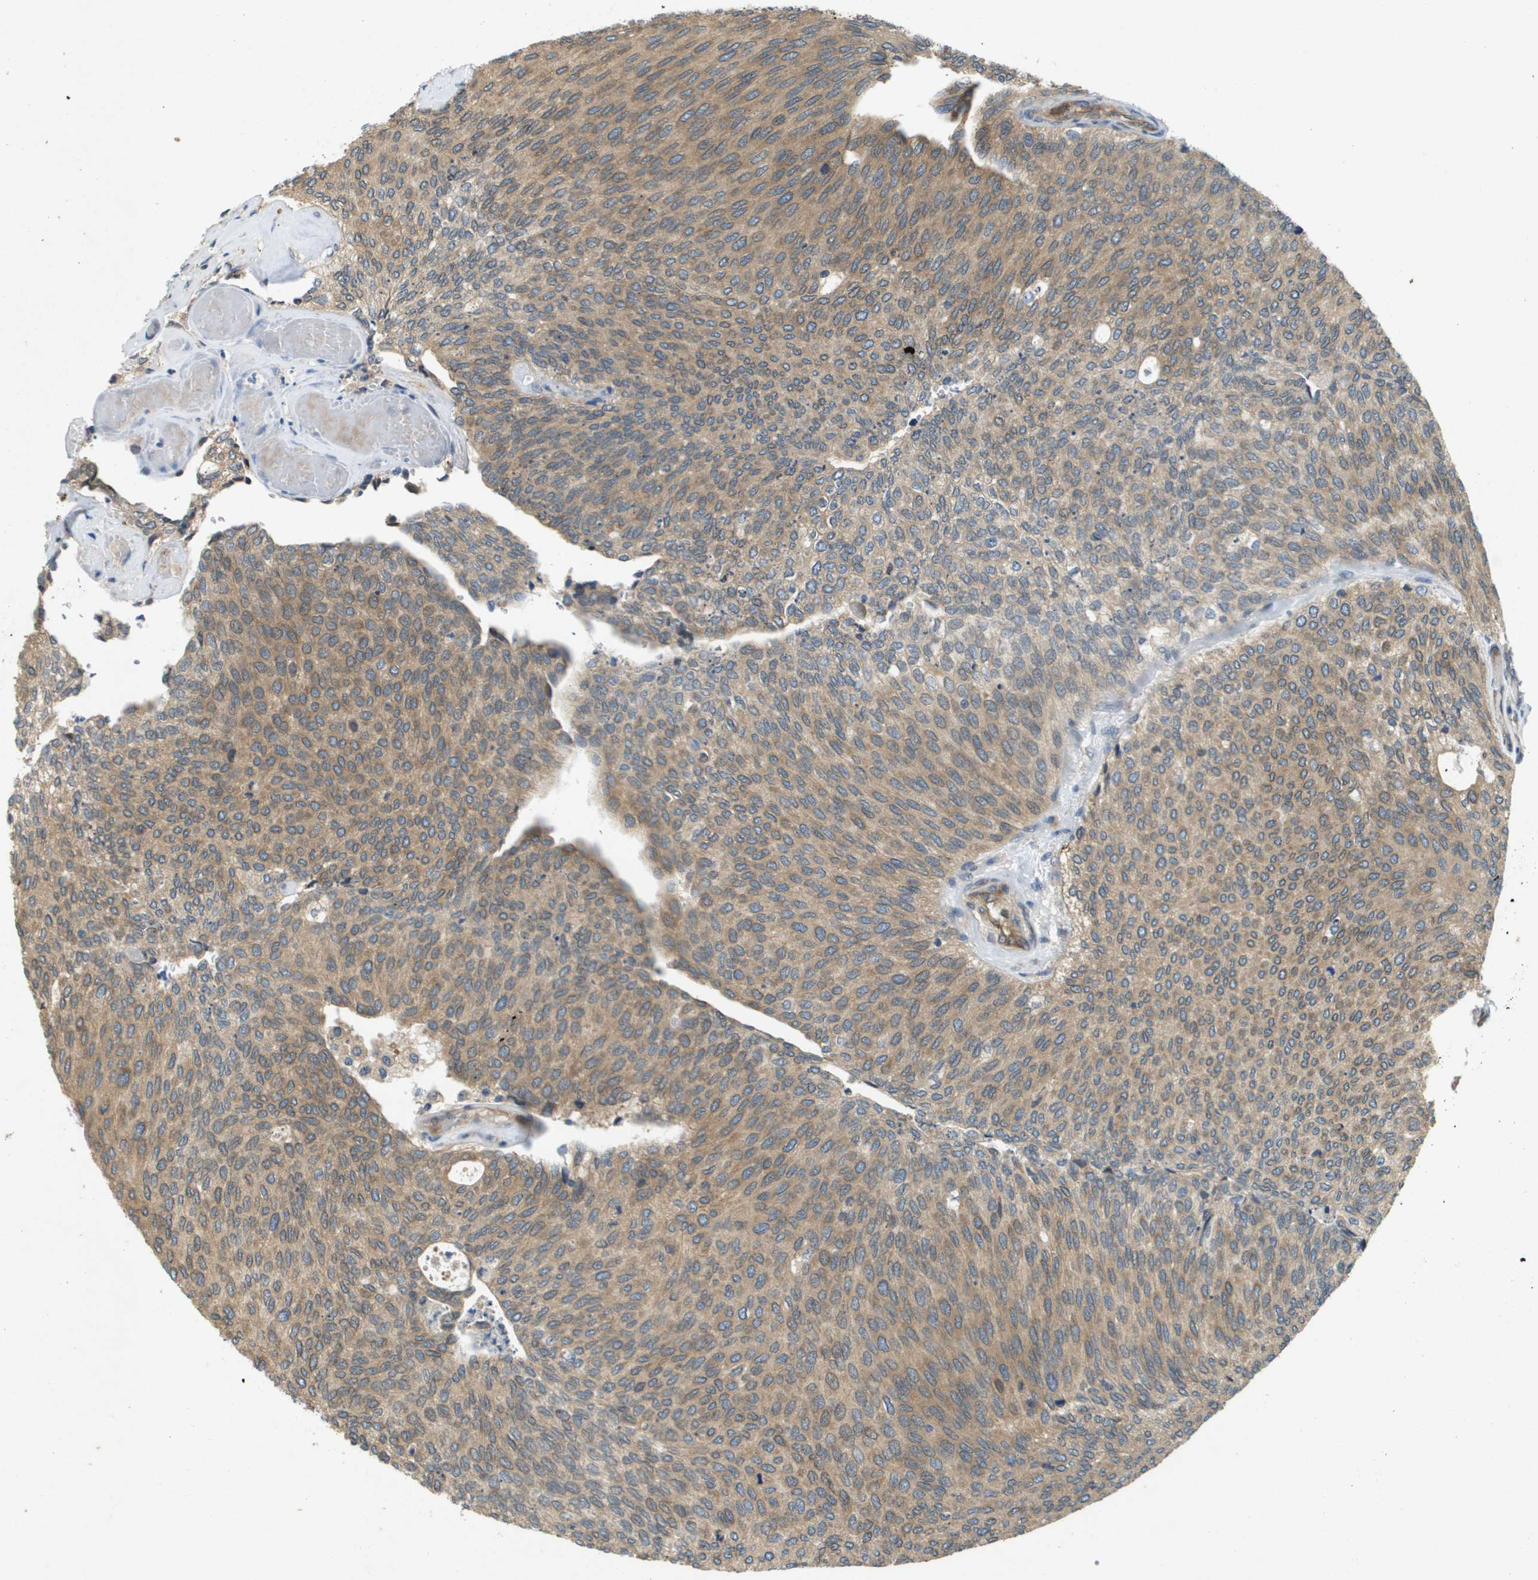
{"staining": {"intensity": "moderate", "quantity": ">75%", "location": "cytoplasmic/membranous"}, "tissue": "urothelial cancer", "cell_type": "Tumor cells", "image_type": "cancer", "snomed": [{"axis": "morphology", "description": "Urothelial carcinoma, Low grade"}, {"axis": "topography", "description": "Urinary bladder"}], "caption": "Protein expression analysis of human urothelial carcinoma (low-grade) reveals moderate cytoplasmic/membranous positivity in approximately >75% of tumor cells. (DAB = brown stain, brightfield microscopy at high magnification).", "gene": "PGAP3", "patient": {"sex": "female", "age": 79}}